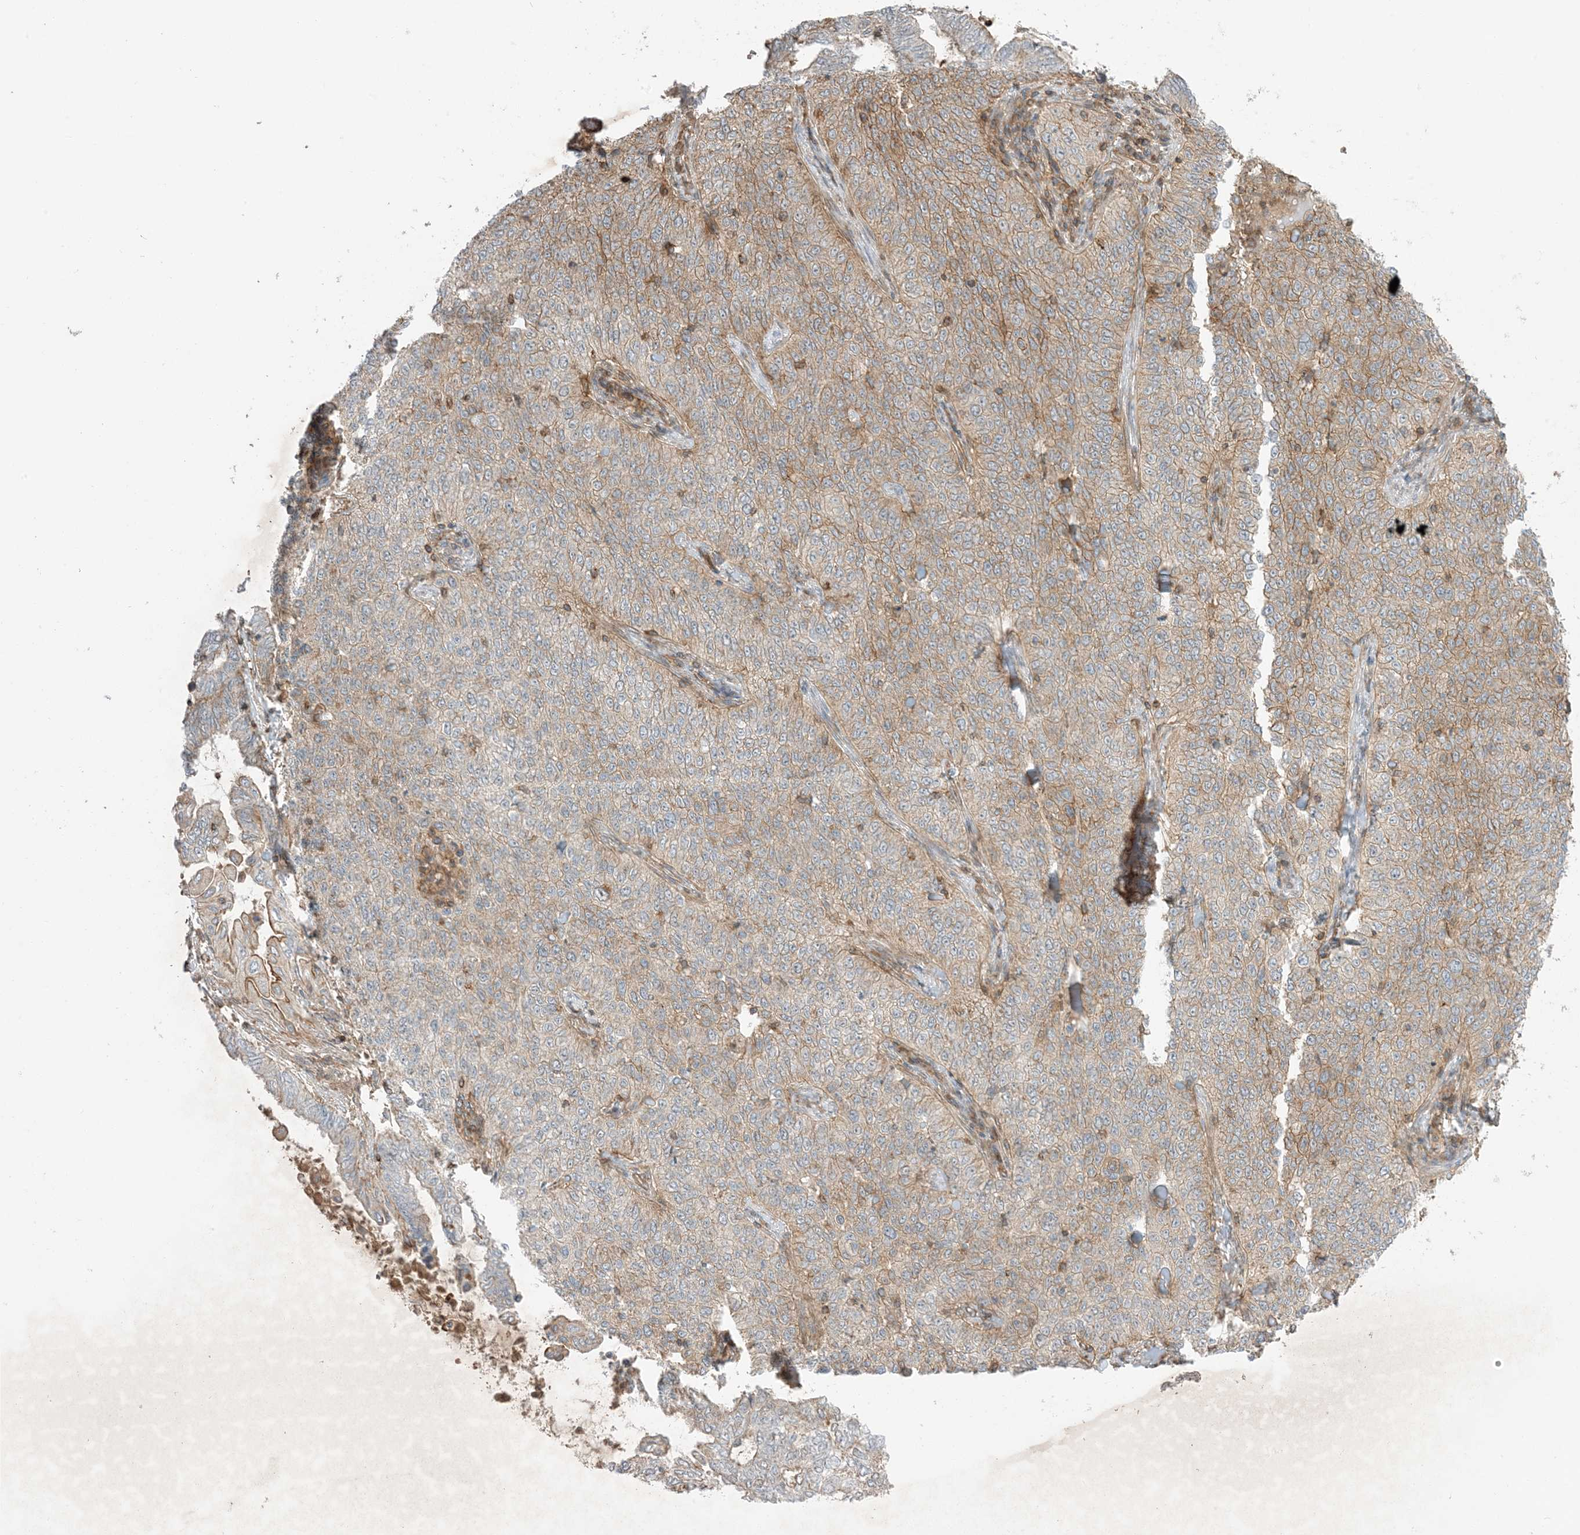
{"staining": {"intensity": "moderate", "quantity": "25%-75%", "location": "cytoplasmic/membranous"}, "tissue": "cervical cancer", "cell_type": "Tumor cells", "image_type": "cancer", "snomed": [{"axis": "morphology", "description": "Squamous cell carcinoma, NOS"}, {"axis": "topography", "description": "Cervix"}], "caption": "A high-resolution image shows immunohistochemistry (IHC) staining of cervical squamous cell carcinoma, which shows moderate cytoplasmic/membranous expression in approximately 25%-75% of tumor cells.", "gene": "SLC25A12", "patient": {"sex": "female", "age": 35}}